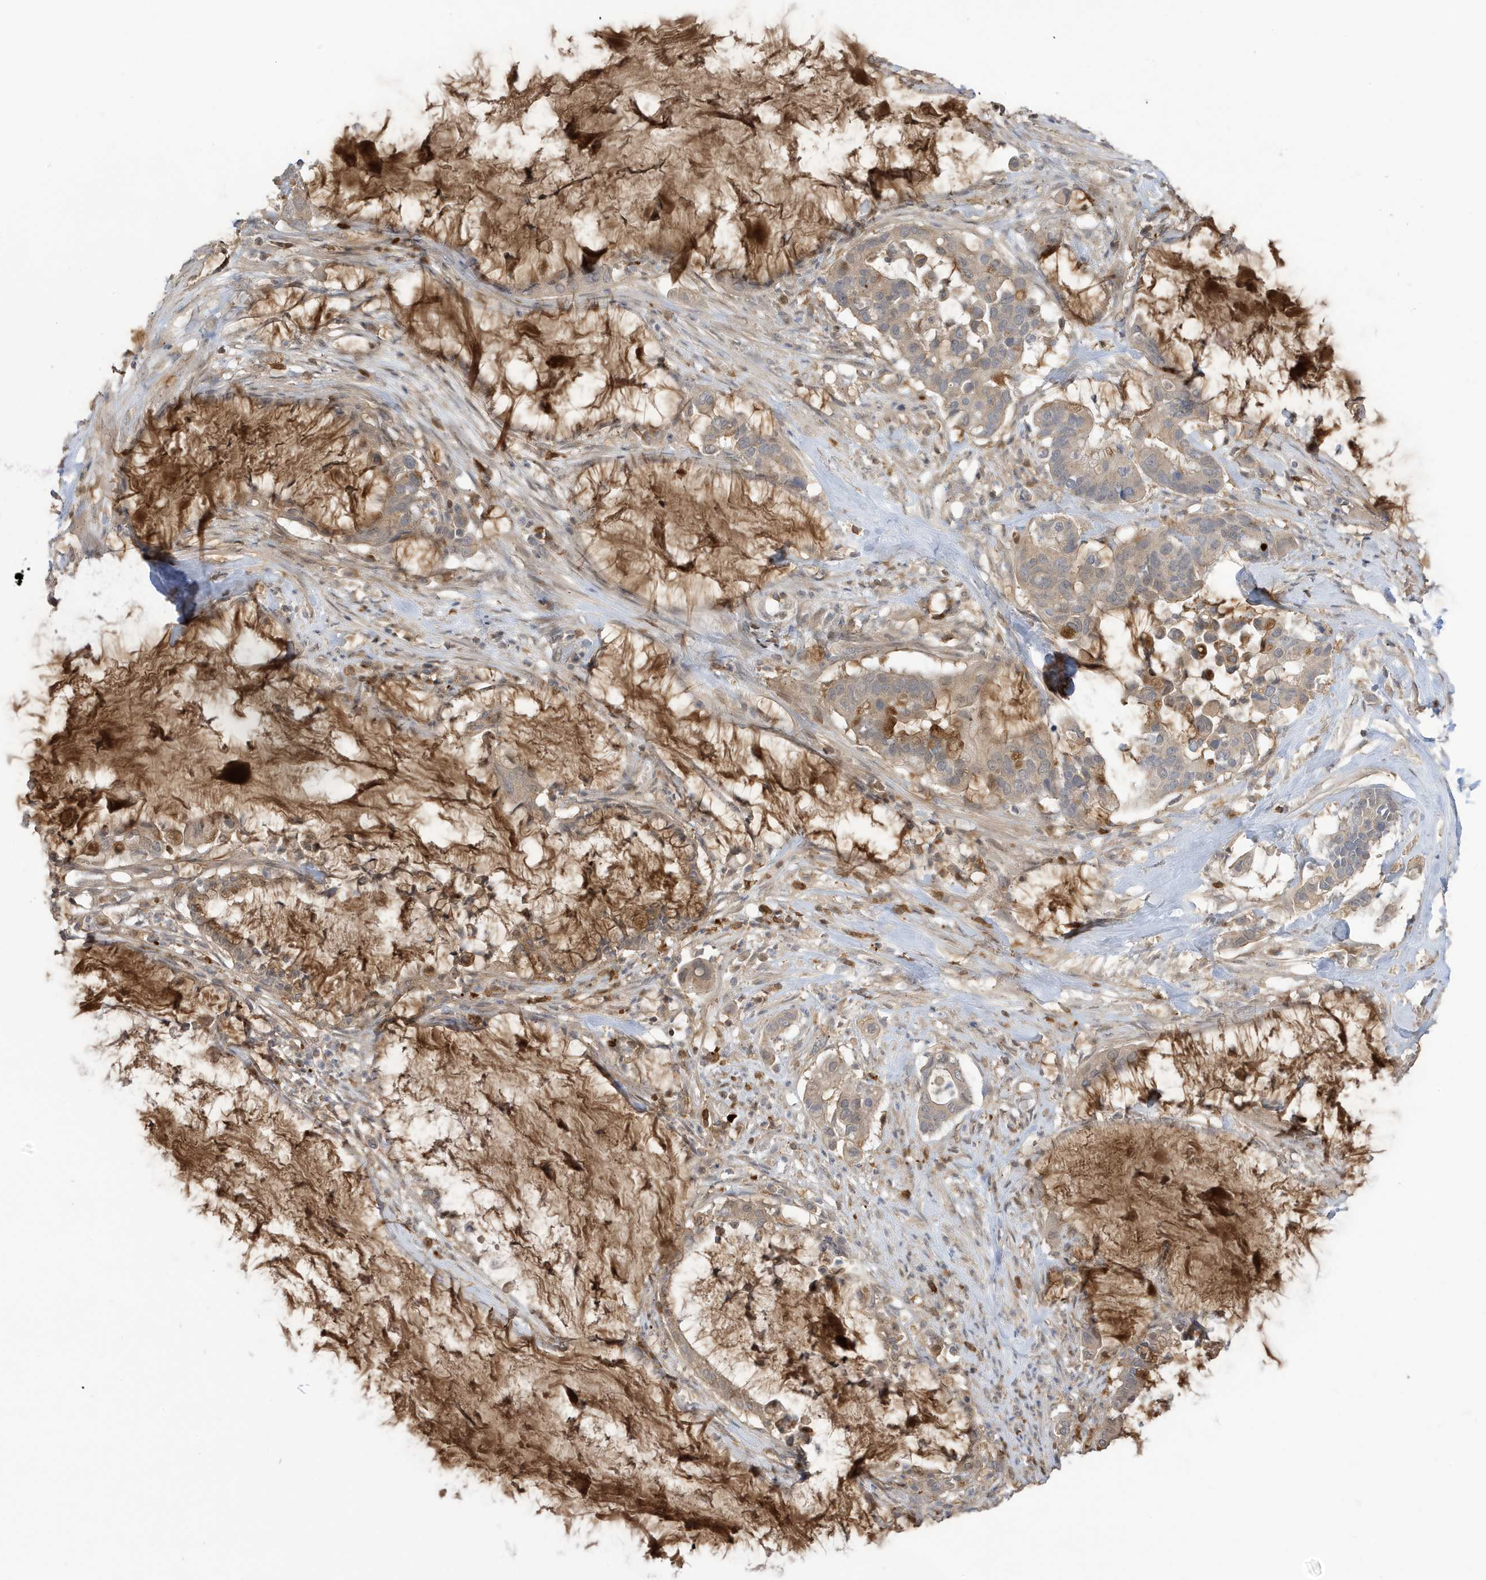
{"staining": {"intensity": "moderate", "quantity": ">75%", "location": "cytoplasmic/membranous"}, "tissue": "pancreatic cancer", "cell_type": "Tumor cells", "image_type": "cancer", "snomed": [{"axis": "morphology", "description": "Adenocarcinoma, NOS"}, {"axis": "topography", "description": "Pancreas"}], "caption": "Immunohistochemical staining of adenocarcinoma (pancreatic) displays medium levels of moderate cytoplasmic/membranous protein positivity in about >75% of tumor cells.", "gene": "TAB3", "patient": {"sex": "male", "age": 41}}